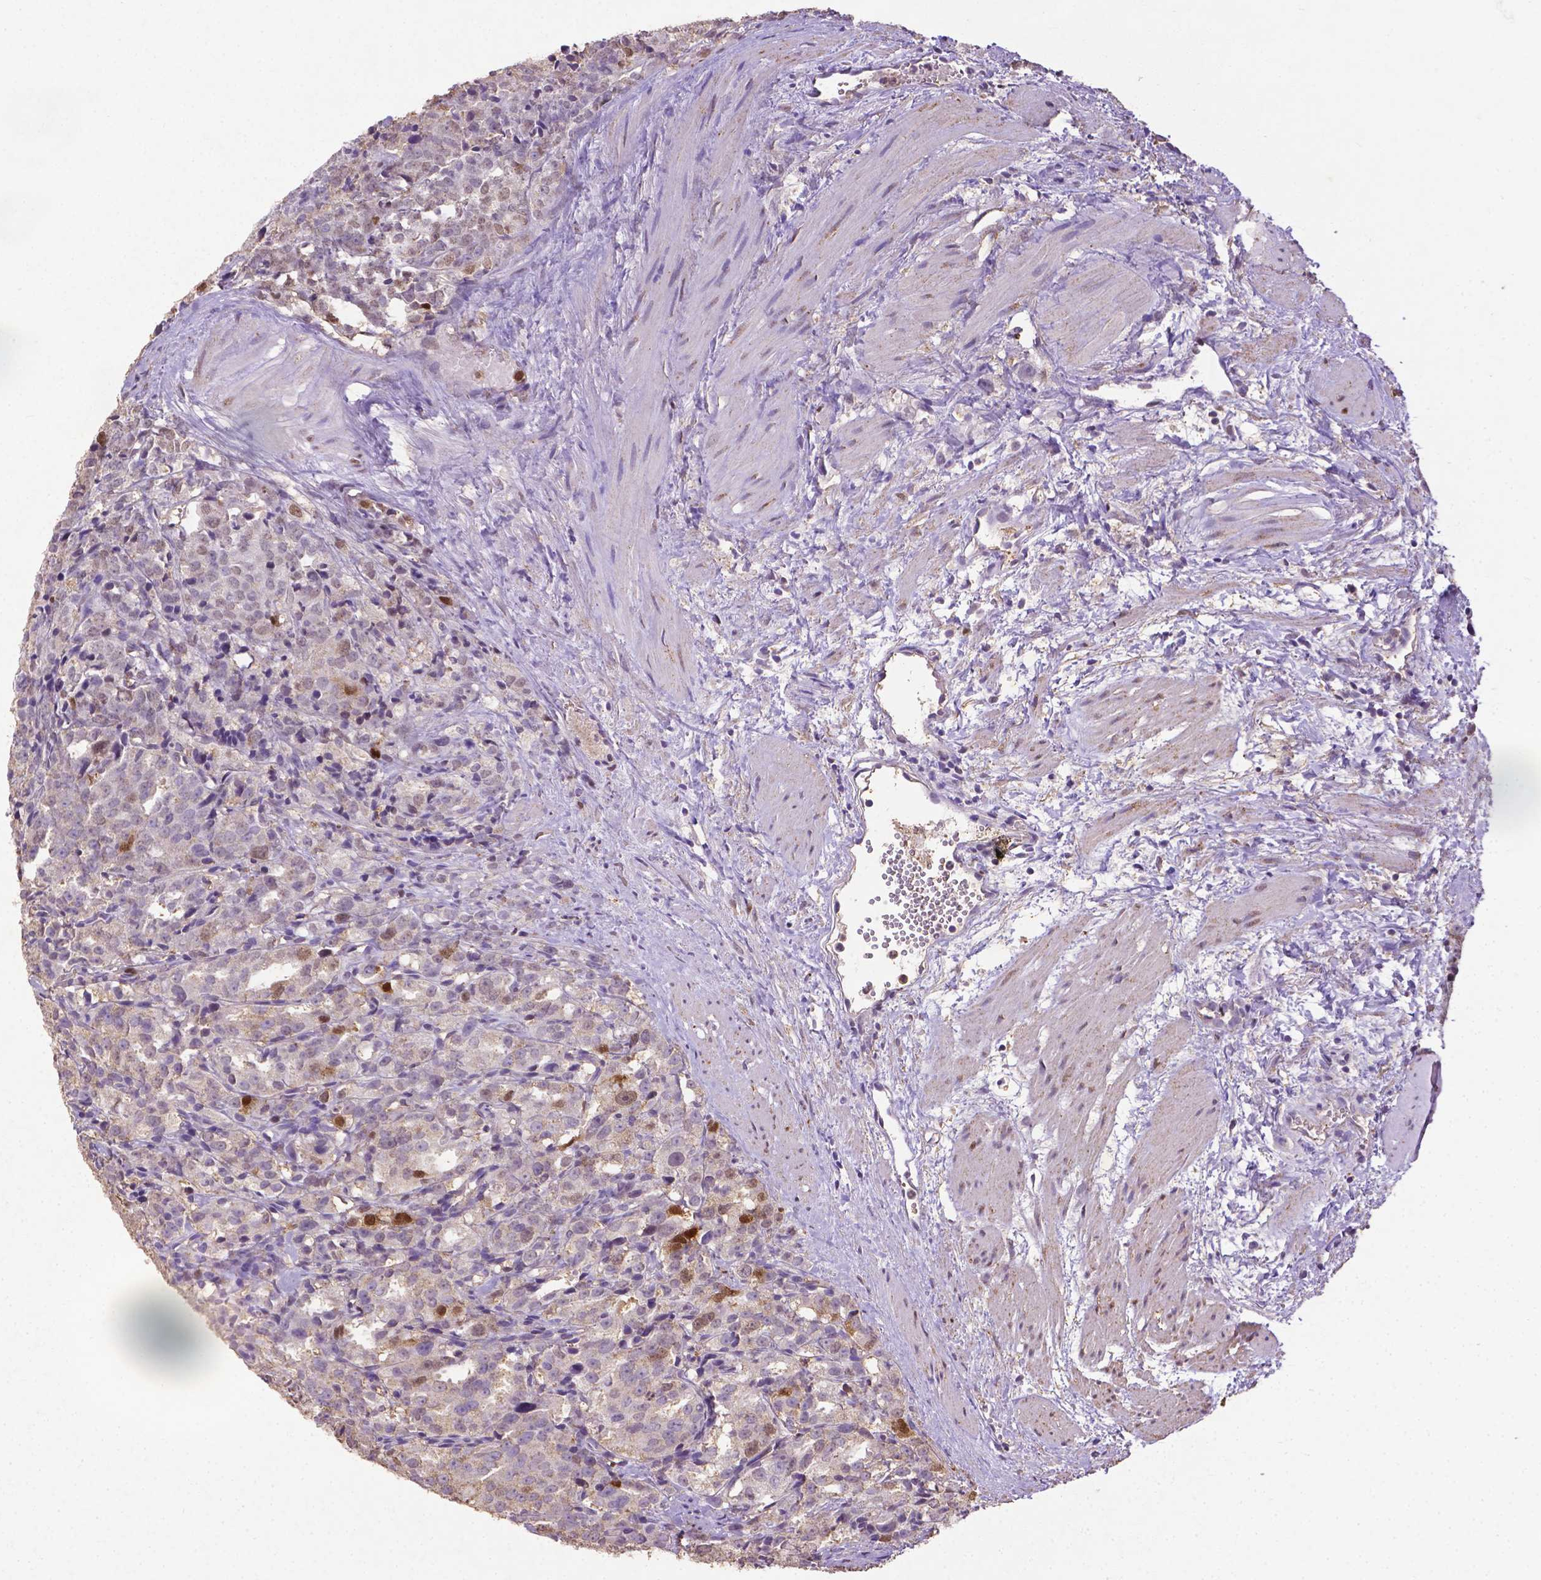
{"staining": {"intensity": "strong", "quantity": "<25%", "location": "nuclear"}, "tissue": "prostate cancer", "cell_type": "Tumor cells", "image_type": "cancer", "snomed": [{"axis": "morphology", "description": "Adenocarcinoma, High grade"}, {"axis": "topography", "description": "Prostate"}], "caption": "IHC image of human prostate adenocarcinoma (high-grade) stained for a protein (brown), which displays medium levels of strong nuclear staining in about <25% of tumor cells.", "gene": "CDKN1A", "patient": {"sex": "male", "age": 53}}